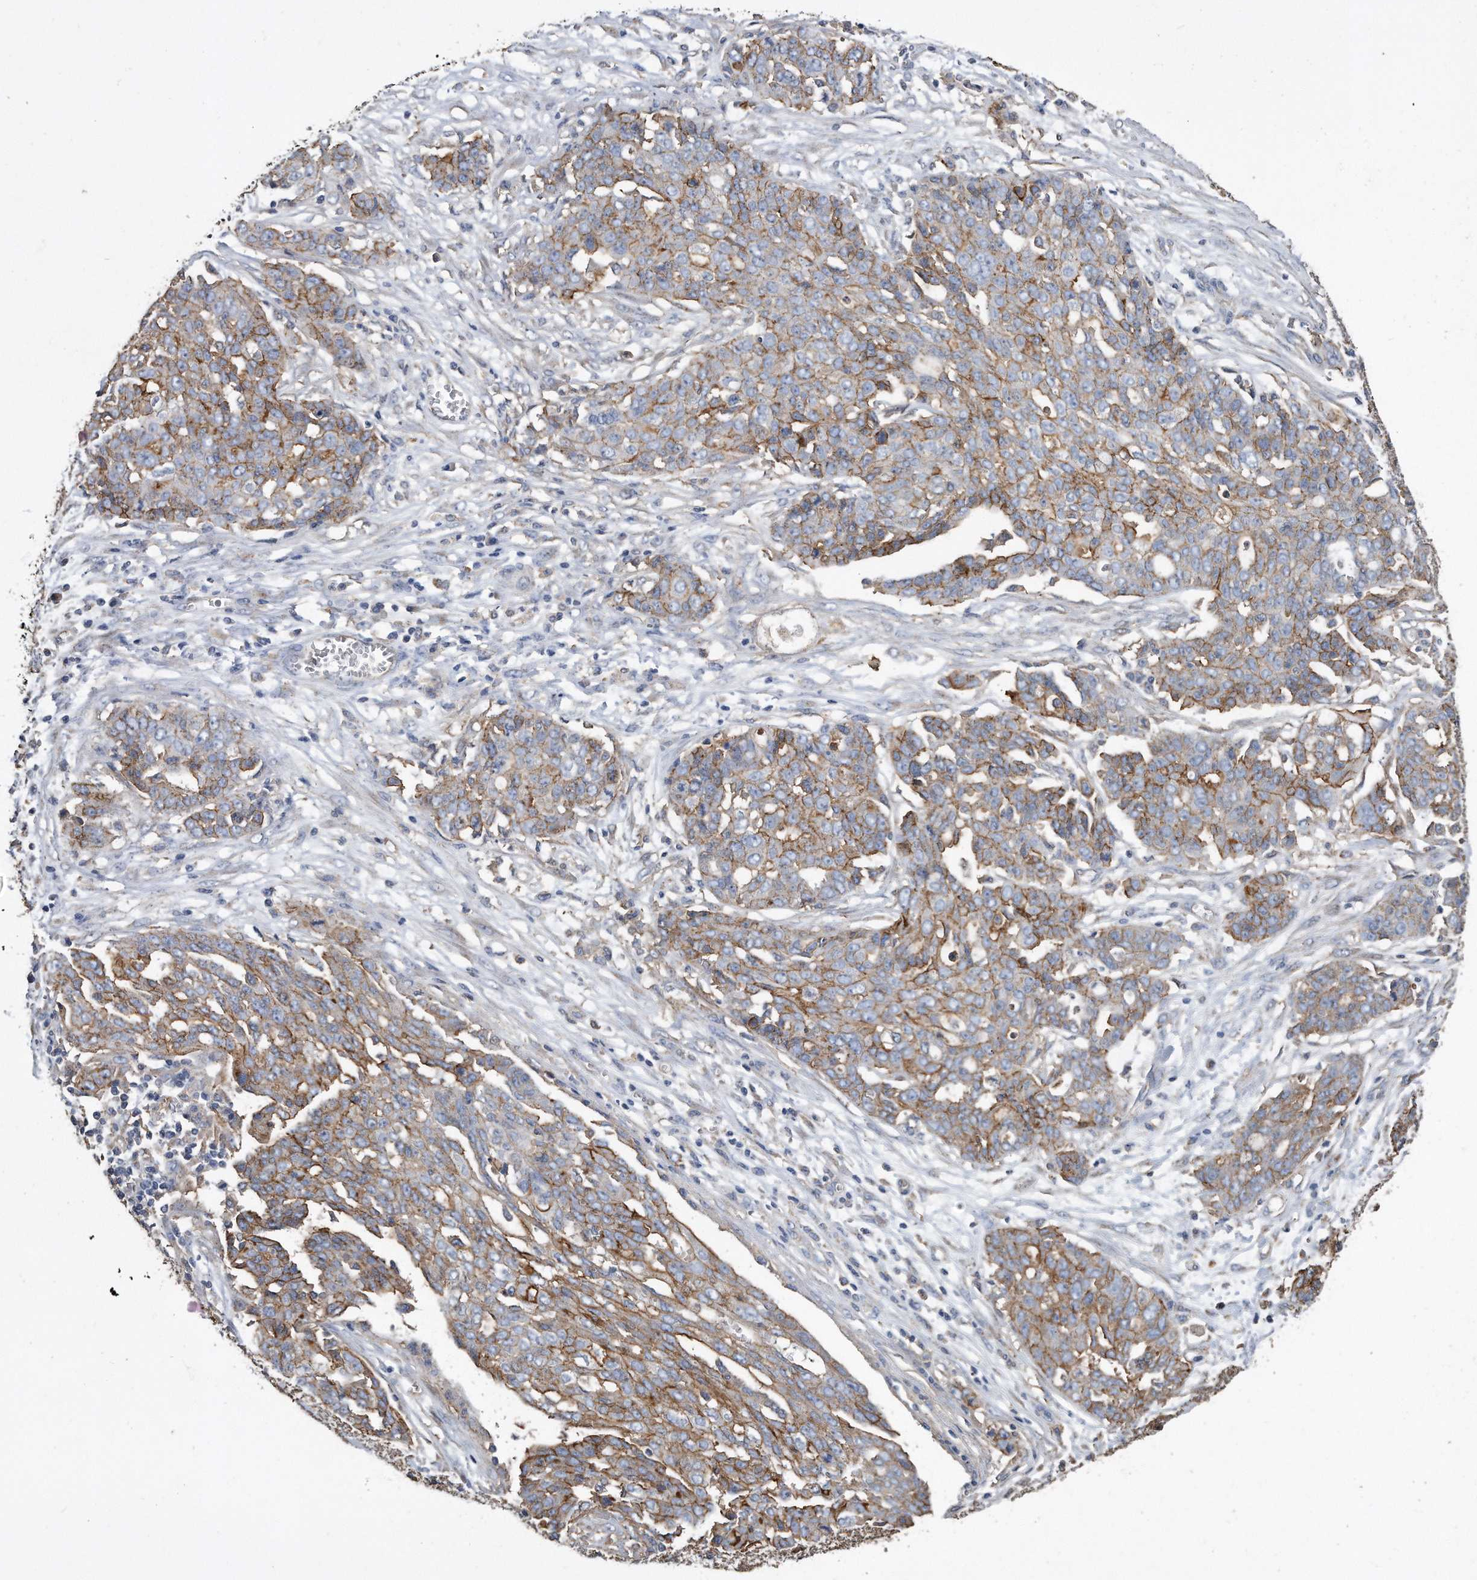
{"staining": {"intensity": "moderate", "quantity": ">75%", "location": "cytoplasmic/membranous"}, "tissue": "ovarian cancer", "cell_type": "Tumor cells", "image_type": "cancer", "snomed": [{"axis": "morphology", "description": "Cystadenocarcinoma, serous, NOS"}, {"axis": "topography", "description": "Soft tissue"}, {"axis": "topography", "description": "Ovary"}], "caption": "Human ovarian cancer stained with a brown dye reveals moderate cytoplasmic/membranous positive expression in about >75% of tumor cells.", "gene": "CDCP1", "patient": {"sex": "female", "age": 57}}